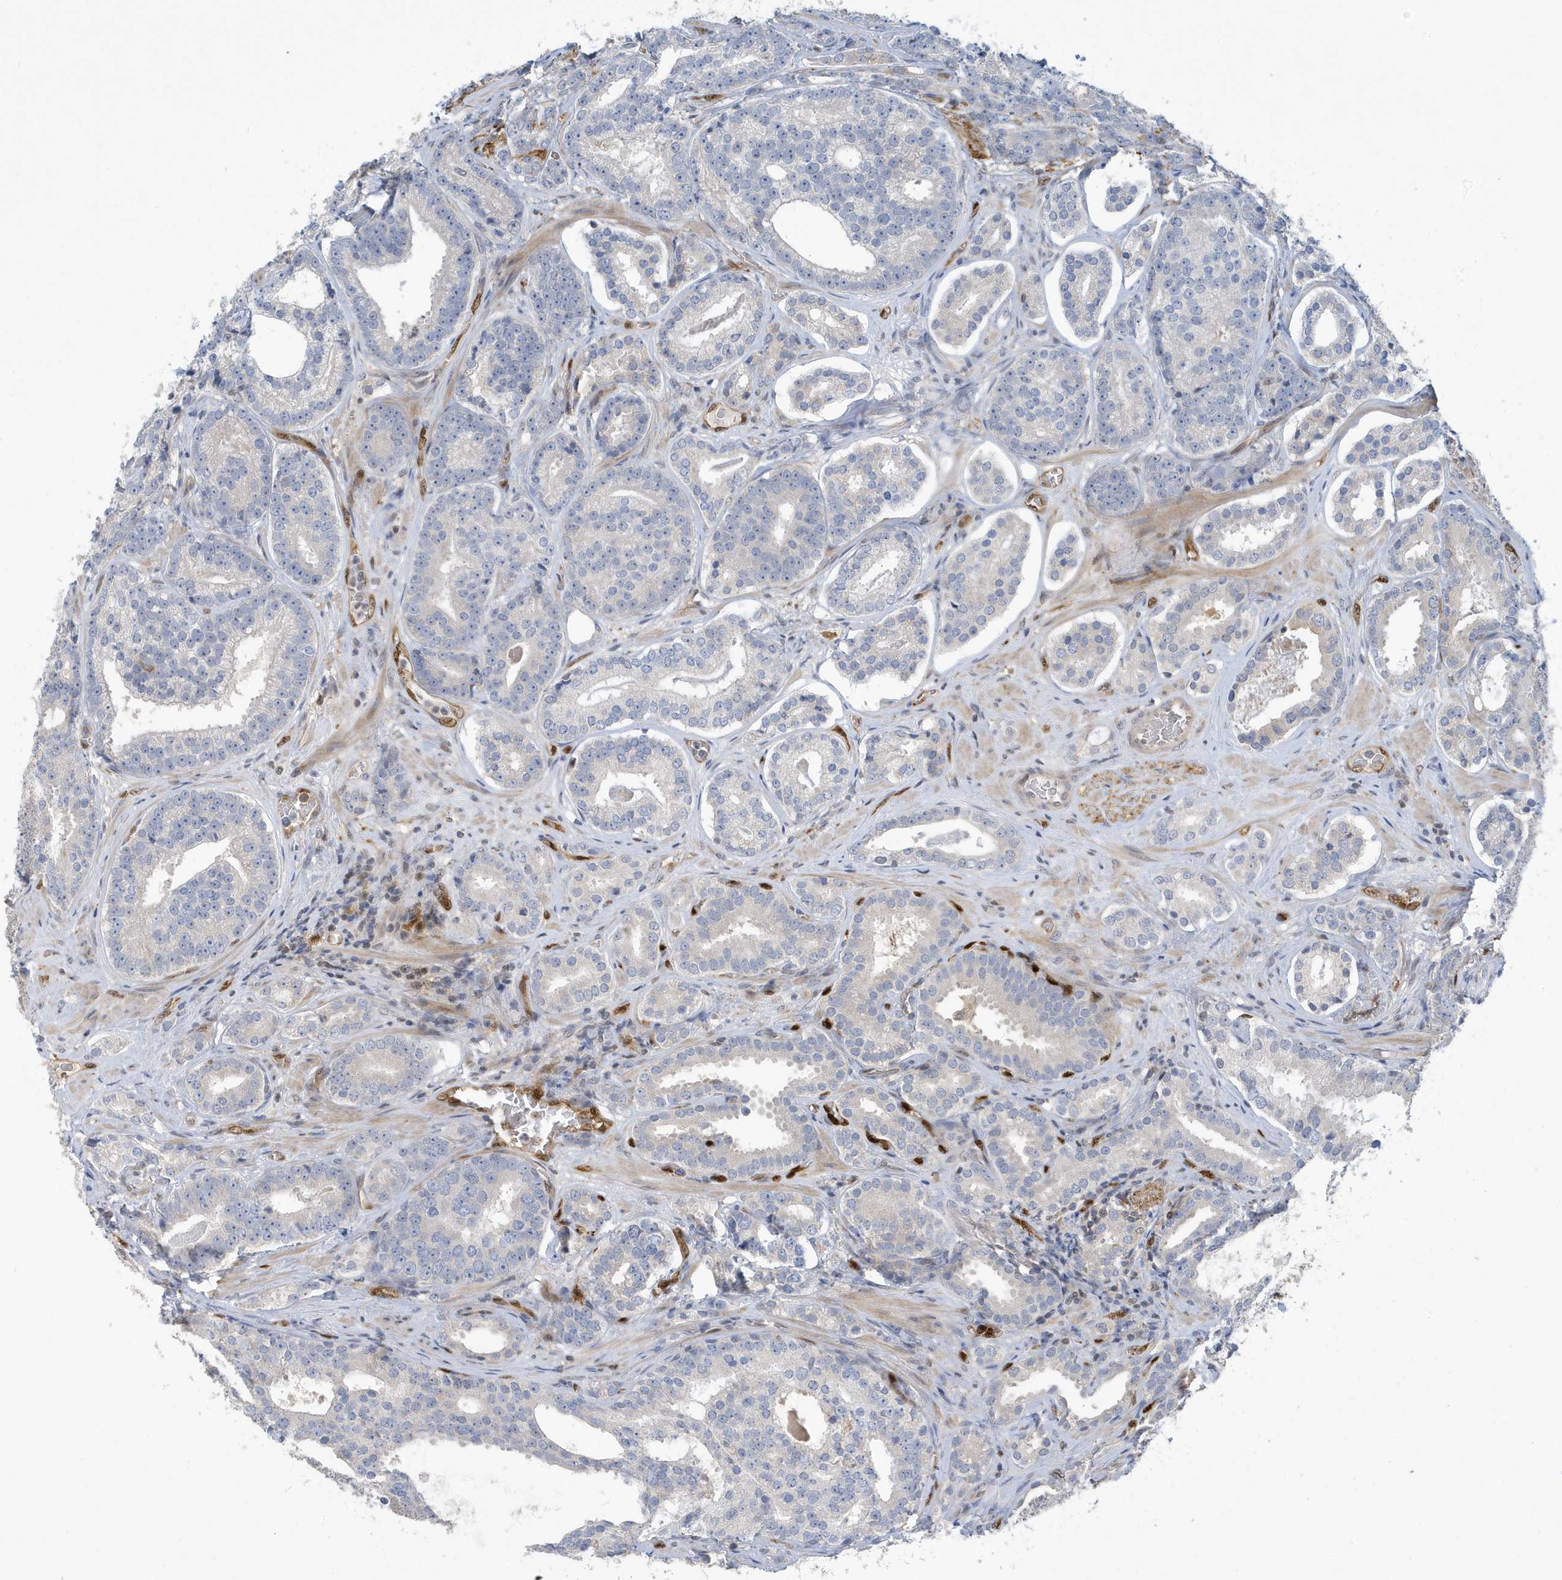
{"staining": {"intensity": "negative", "quantity": "none", "location": "none"}, "tissue": "prostate cancer", "cell_type": "Tumor cells", "image_type": "cancer", "snomed": [{"axis": "morphology", "description": "Adenocarcinoma, High grade"}, {"axis": "topography", "description": "Prostate"}], "caption": "Immunohistochemistry of human prostate high-grade adenocarcinoma reveals no positivity in tumor cells.", "gene": "NCOA7", "patient": {"sex": "male", "age": 60}}